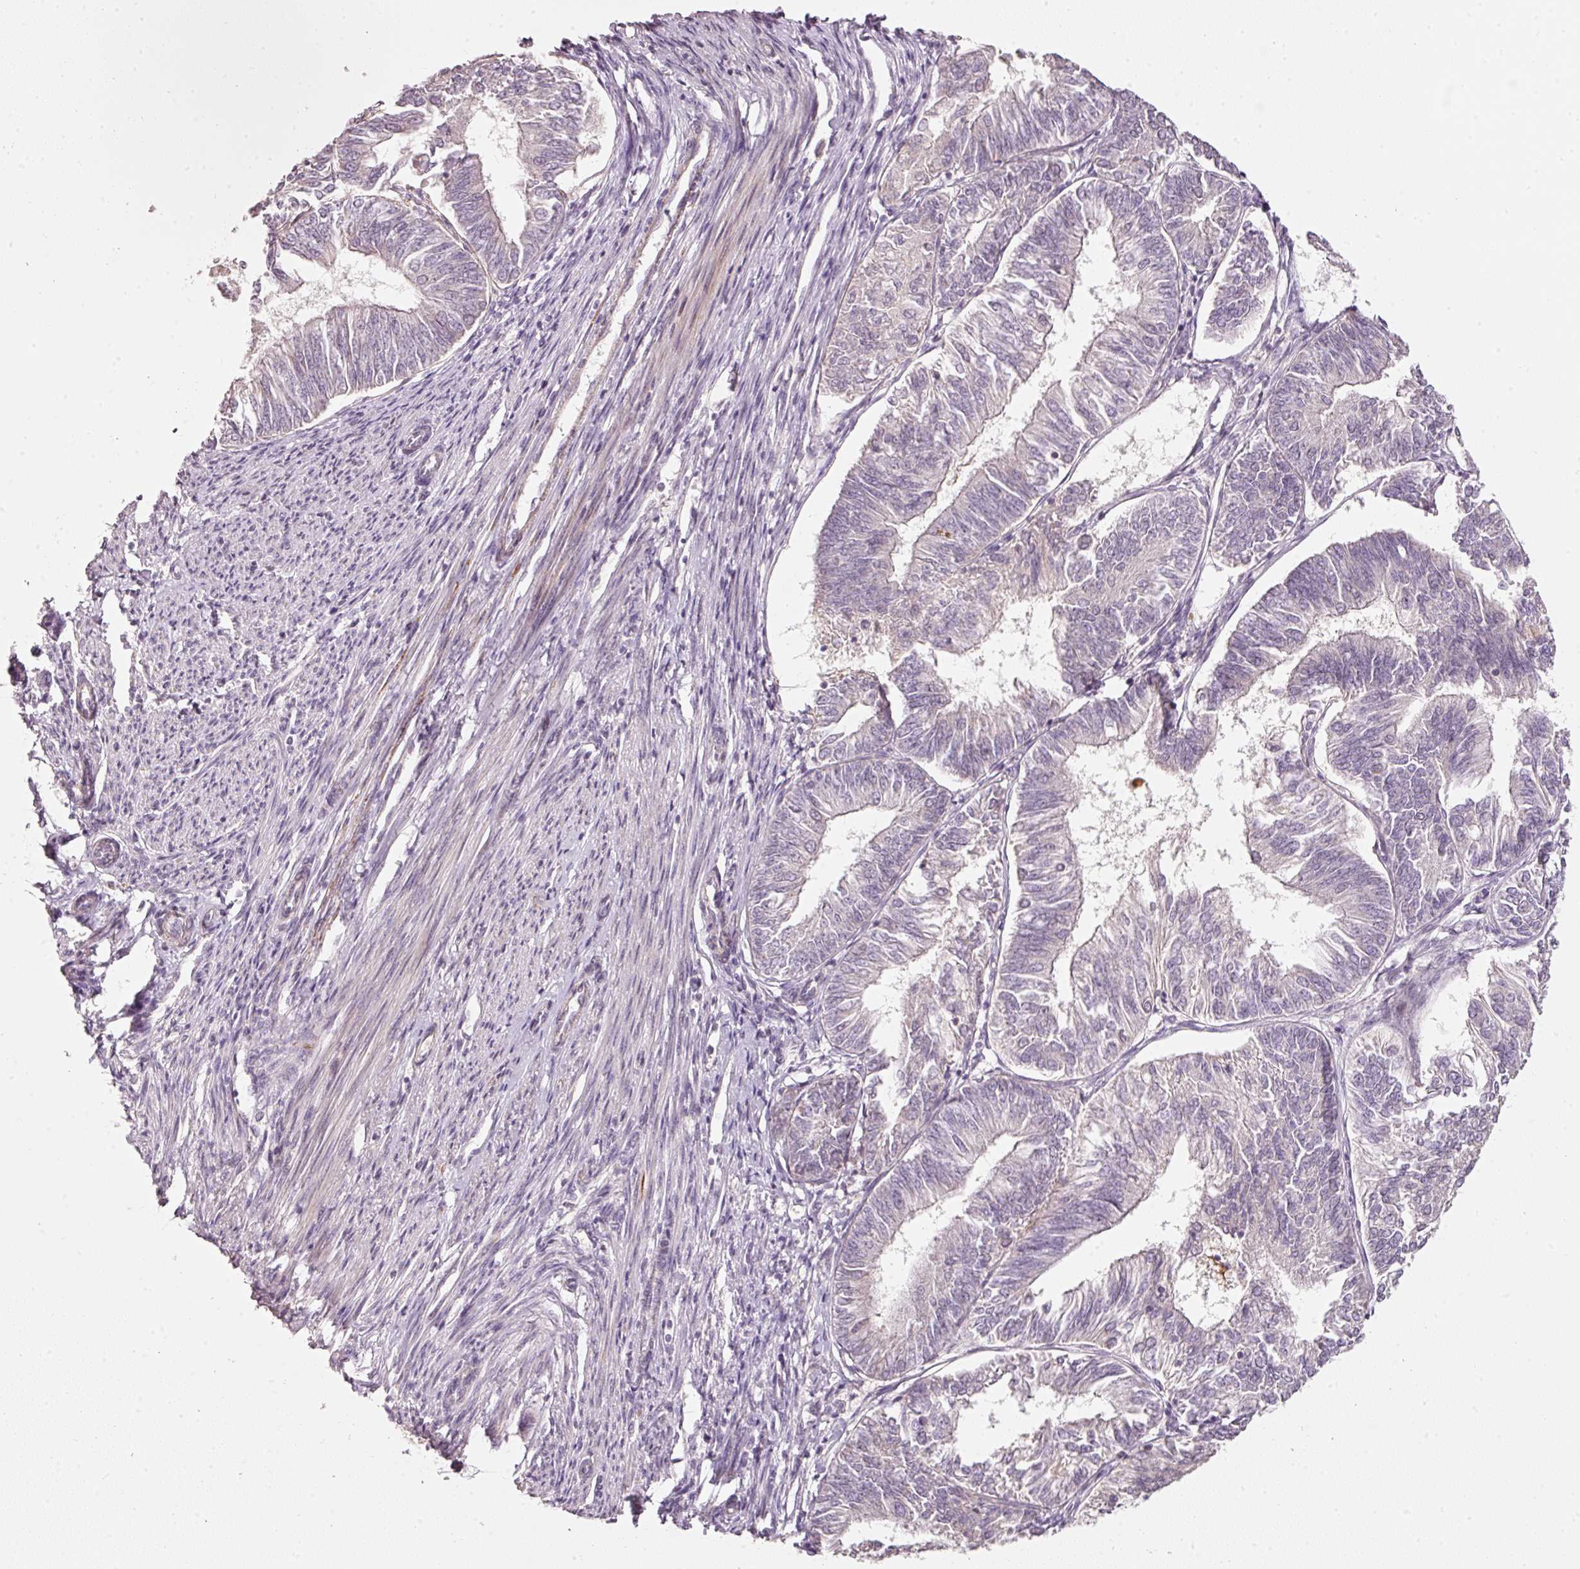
{"staining": {"intensity": "negative", "quantity": "none", "location": "none"}, "tissue": "endometrial cancer", "cell_type": "Tumor cells", "image_type": "cancer", "snomed": [{"axis": "morphology", "description": "Adenocarcinoma, NOS"}, {"axis": "topography", "description": "Endometrium"}], "caption": "IHC of endometrial cancer displays no expression in tumor cells.", "gene": "TOB2", "patient": {"sex": "female", "age": 58}}